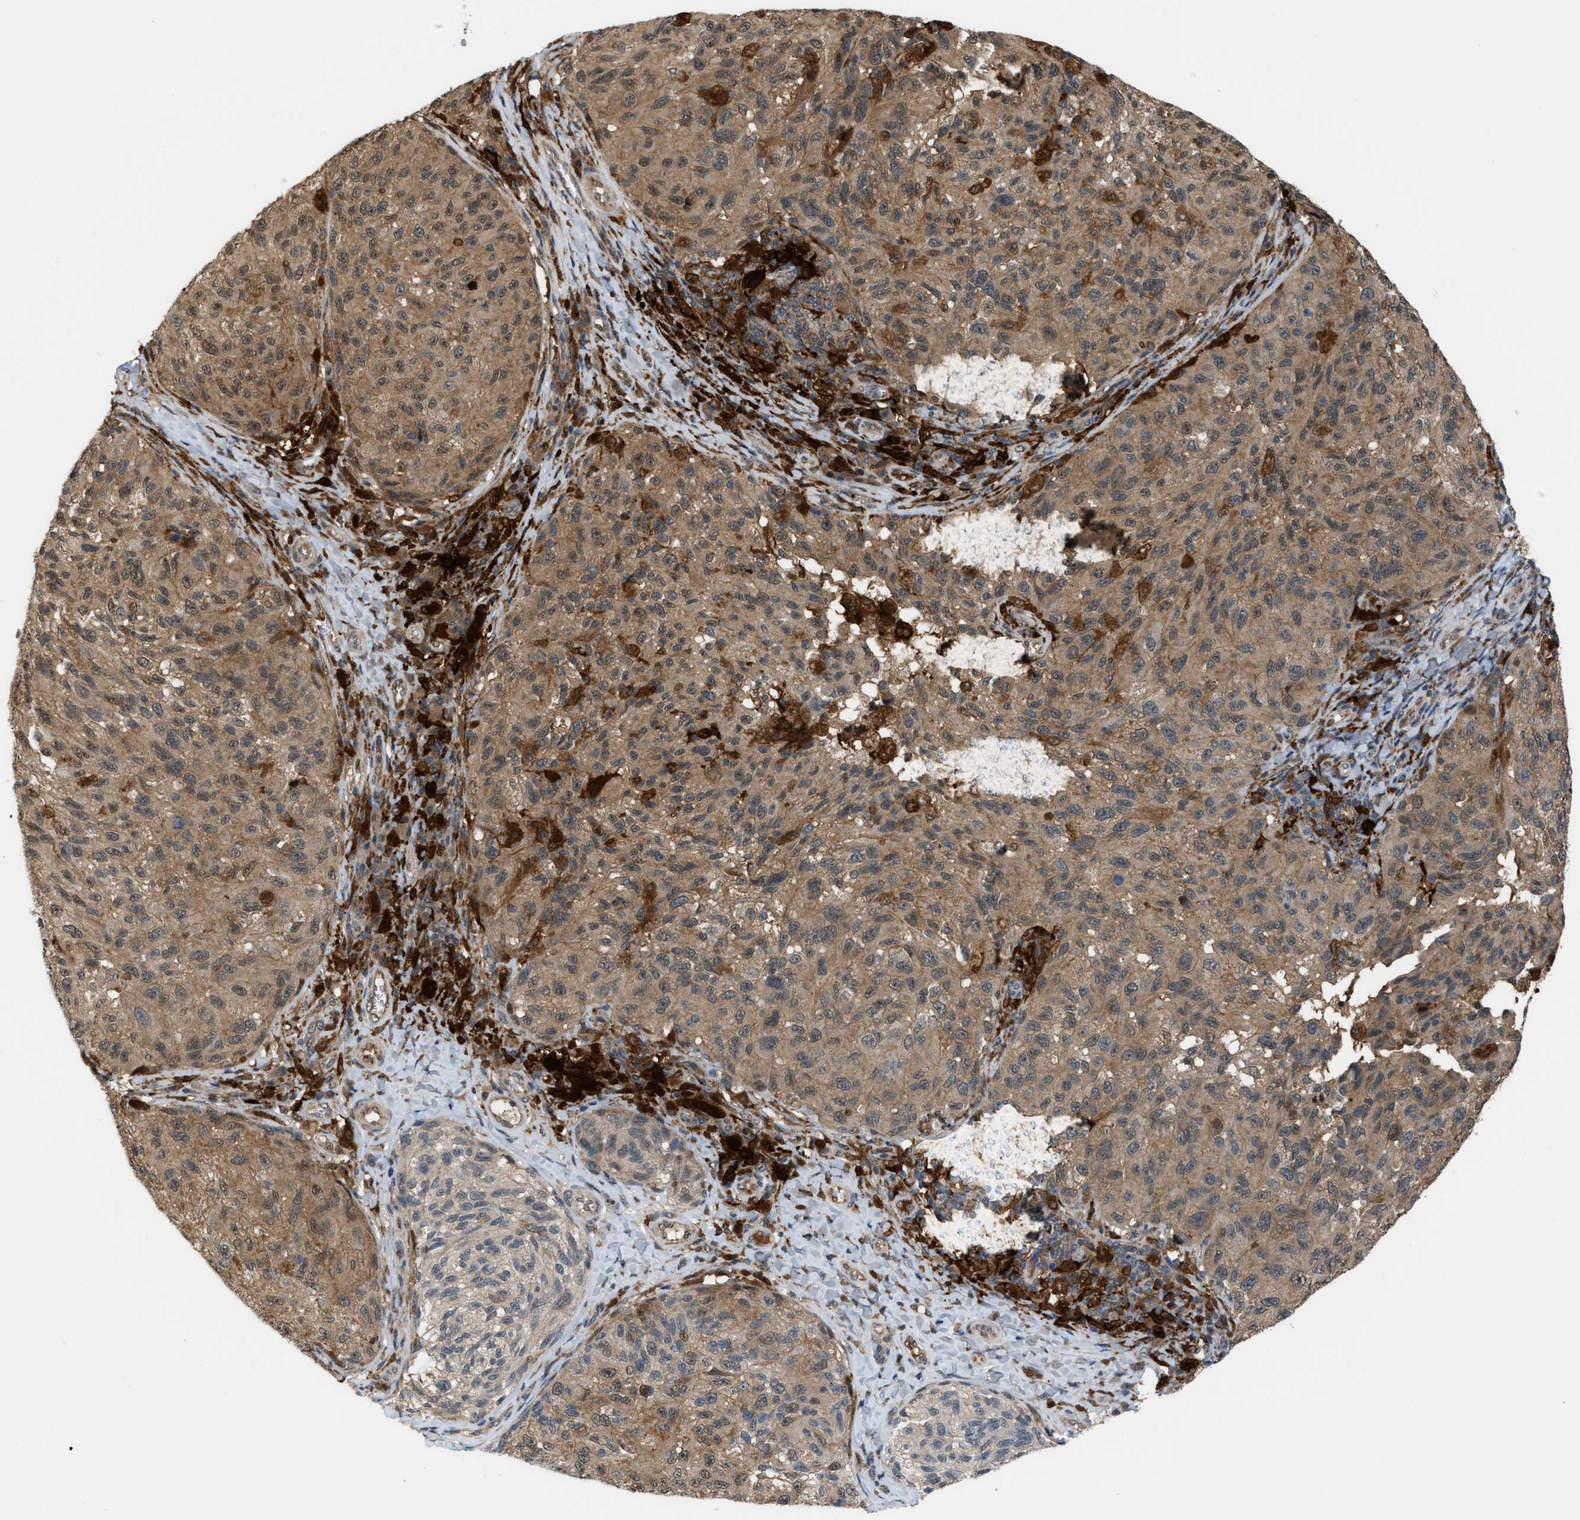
{"staining": {"intensity": "moderate", "quantity": "25%-75%", "location": "cytoplasmic/membranous,nuclear"}, "tissue": "melanoma", "cell_type": "Tumor cells", "image_type": "cancer", "snomed": [{"axis": "morphology", "description": "Malignant melanoma, NOS"}, {"axis": "topography", "description": "Skin"}], "caption": "Moderate cytoplasmic/membranous and nuclear protein expression is appreciated in about 25%-75% of tumor cells in malignant melanoma.", "gene": "RFFL", "patient": {"sex": "female", "age": 73}}